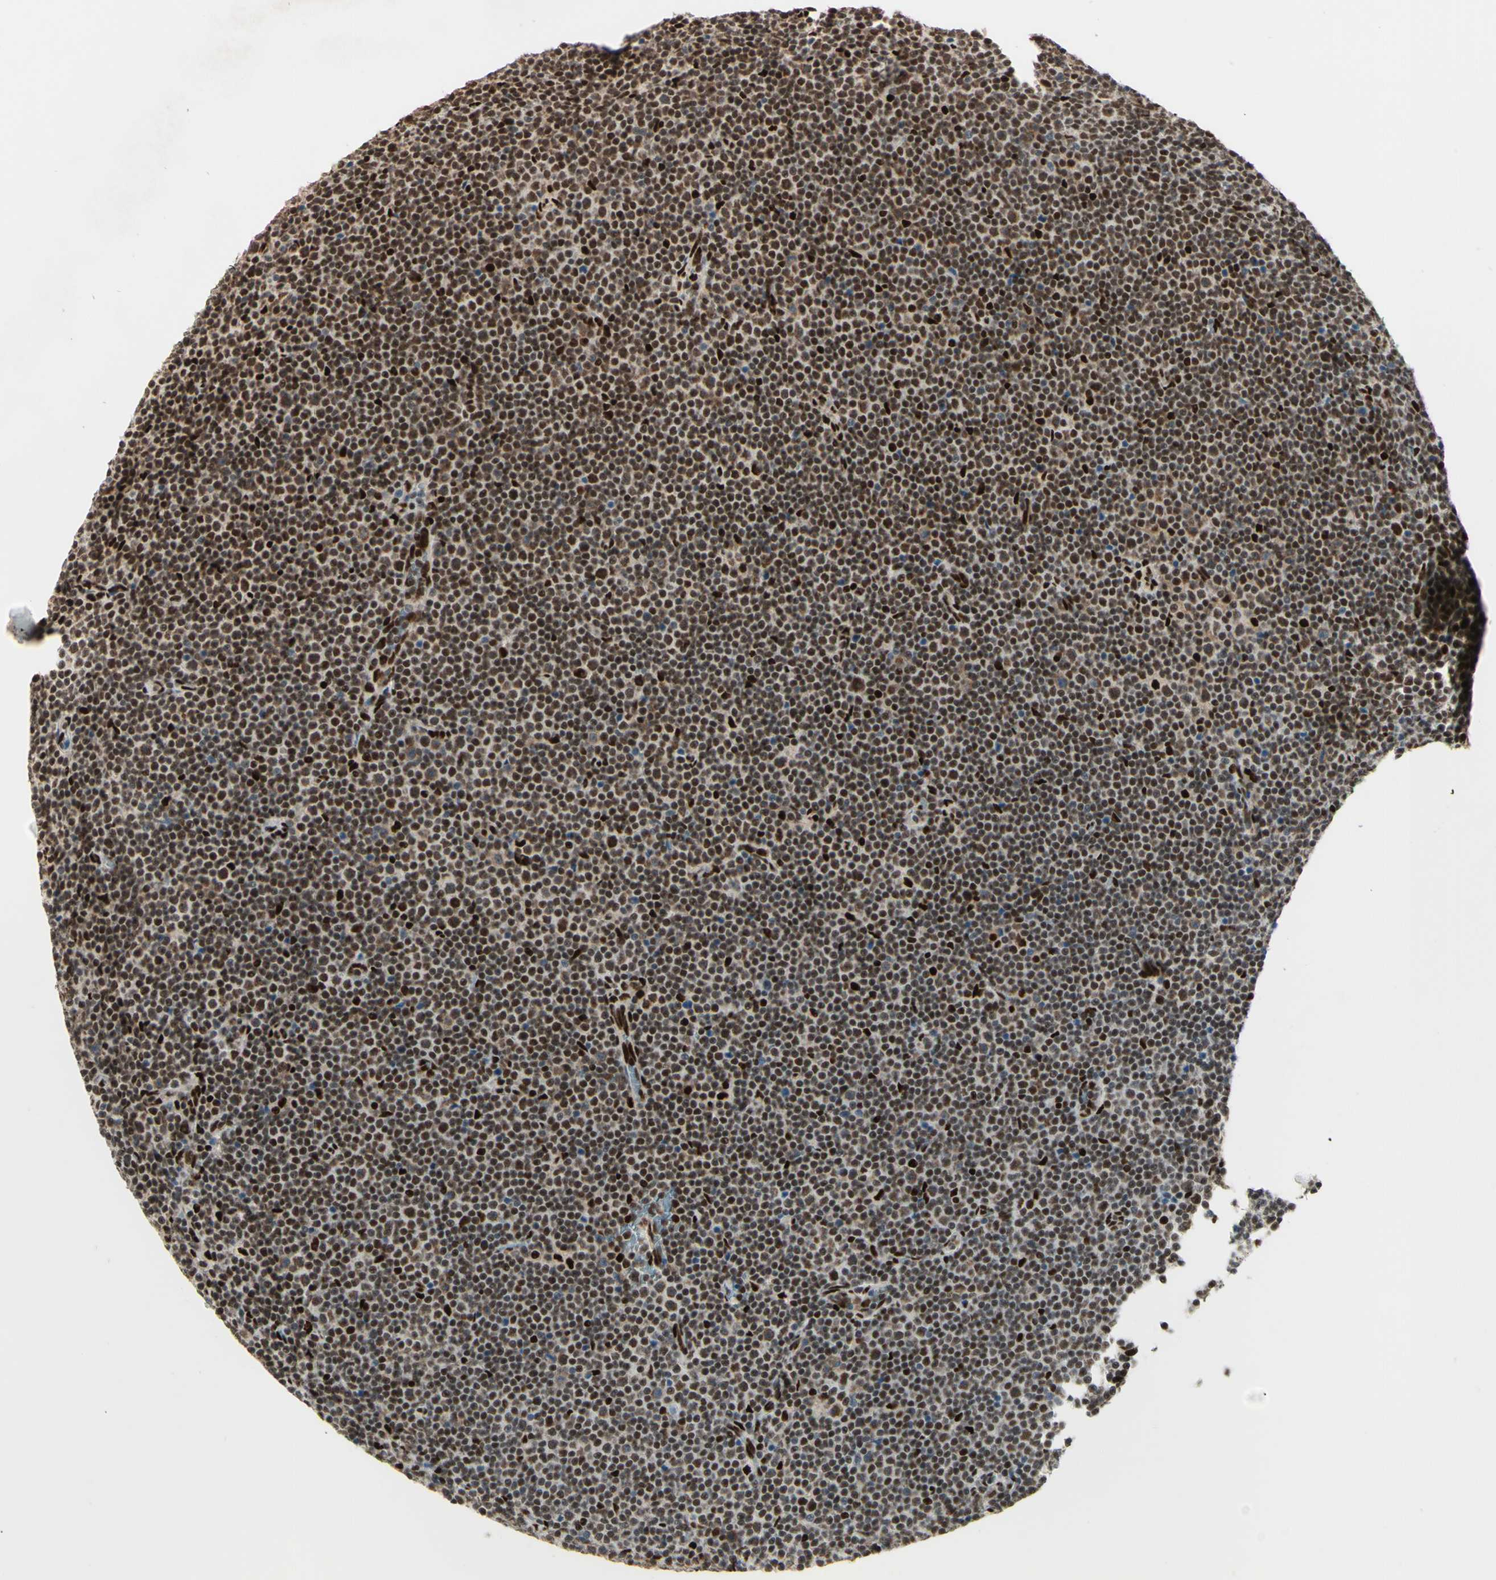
{"staining": {"intensity": "strong", "quantity": ">75%", "location": "nuclear"}, "tissue": "lymphoma", "cell_type": "Tumor cells", "image_type": "cancer", "snomed": [{"axis": "morphology", "description": "Malignant lymphoma, non-Hodgkin's type, Low grade"}, {"axis": "topography", "description": "Lymph node"}], "caption": "The histopathology image displays a brown stain indicating the presence of a protein in the nuclear of tumor cells in lymphoma.", "gene": "NR3C1", "patient": {"sex": "female", "age": 67}}